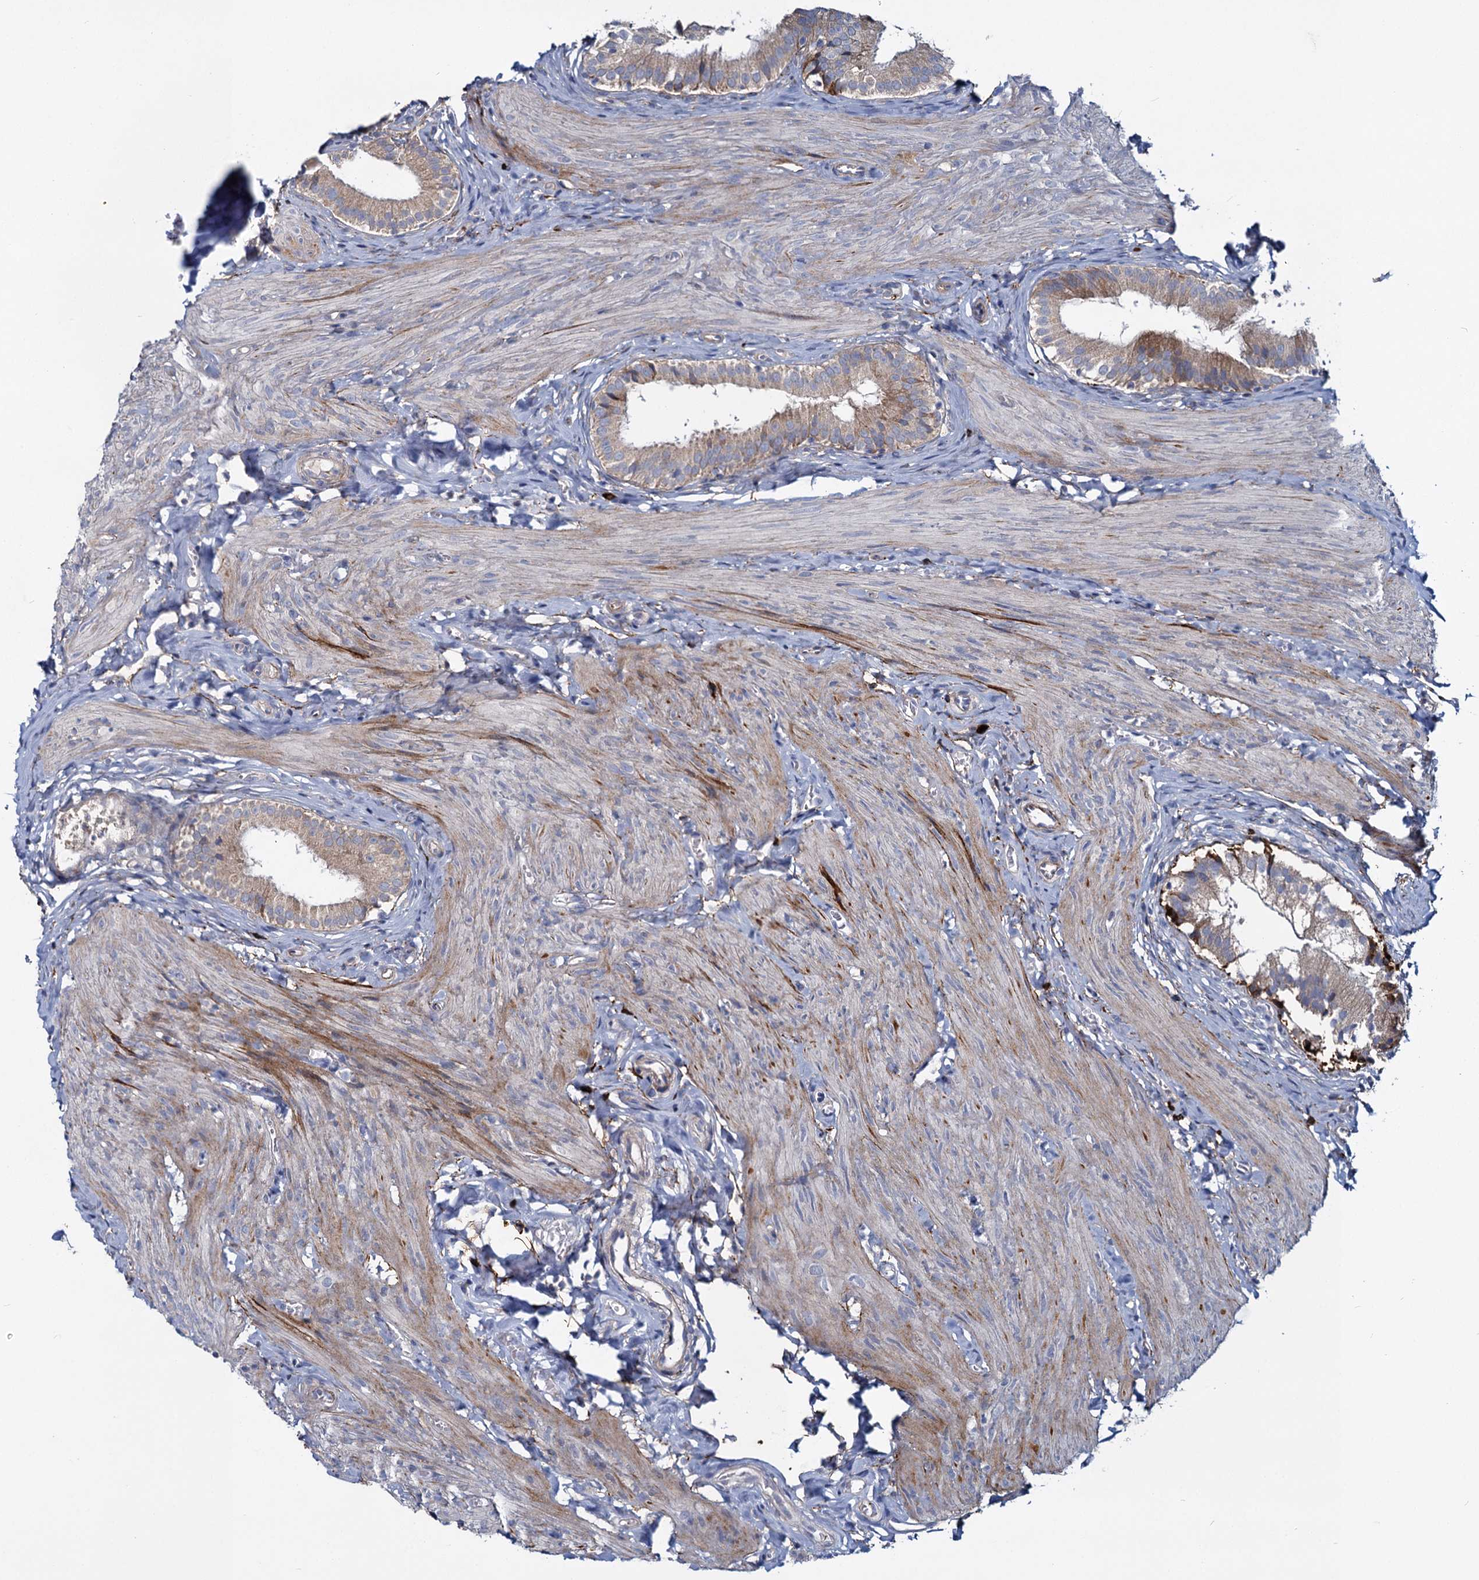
{"staining": {"intensity": "moderate", "quantity": ">75%", "location": "cytoplasmic/membranous"}, "tissue": "gallbladder", "cell_type": "Glandular cells", "image_type": "normal", "snomed": [{"axis": "morphology", "description": "Normal tissue, NOS"}, {"axis": "topography", "description": "Gallbladder"}], "caption": "Protein staining reveals moderate cytoplasmic/membranous expression in approximately >75% of glandular cells in normal gallbladder. (DAB = brown stain, brightfield microscopy at high magnification).", "gene": "DCUN1D2", "patient": {"sex": "female", "age": 47}}